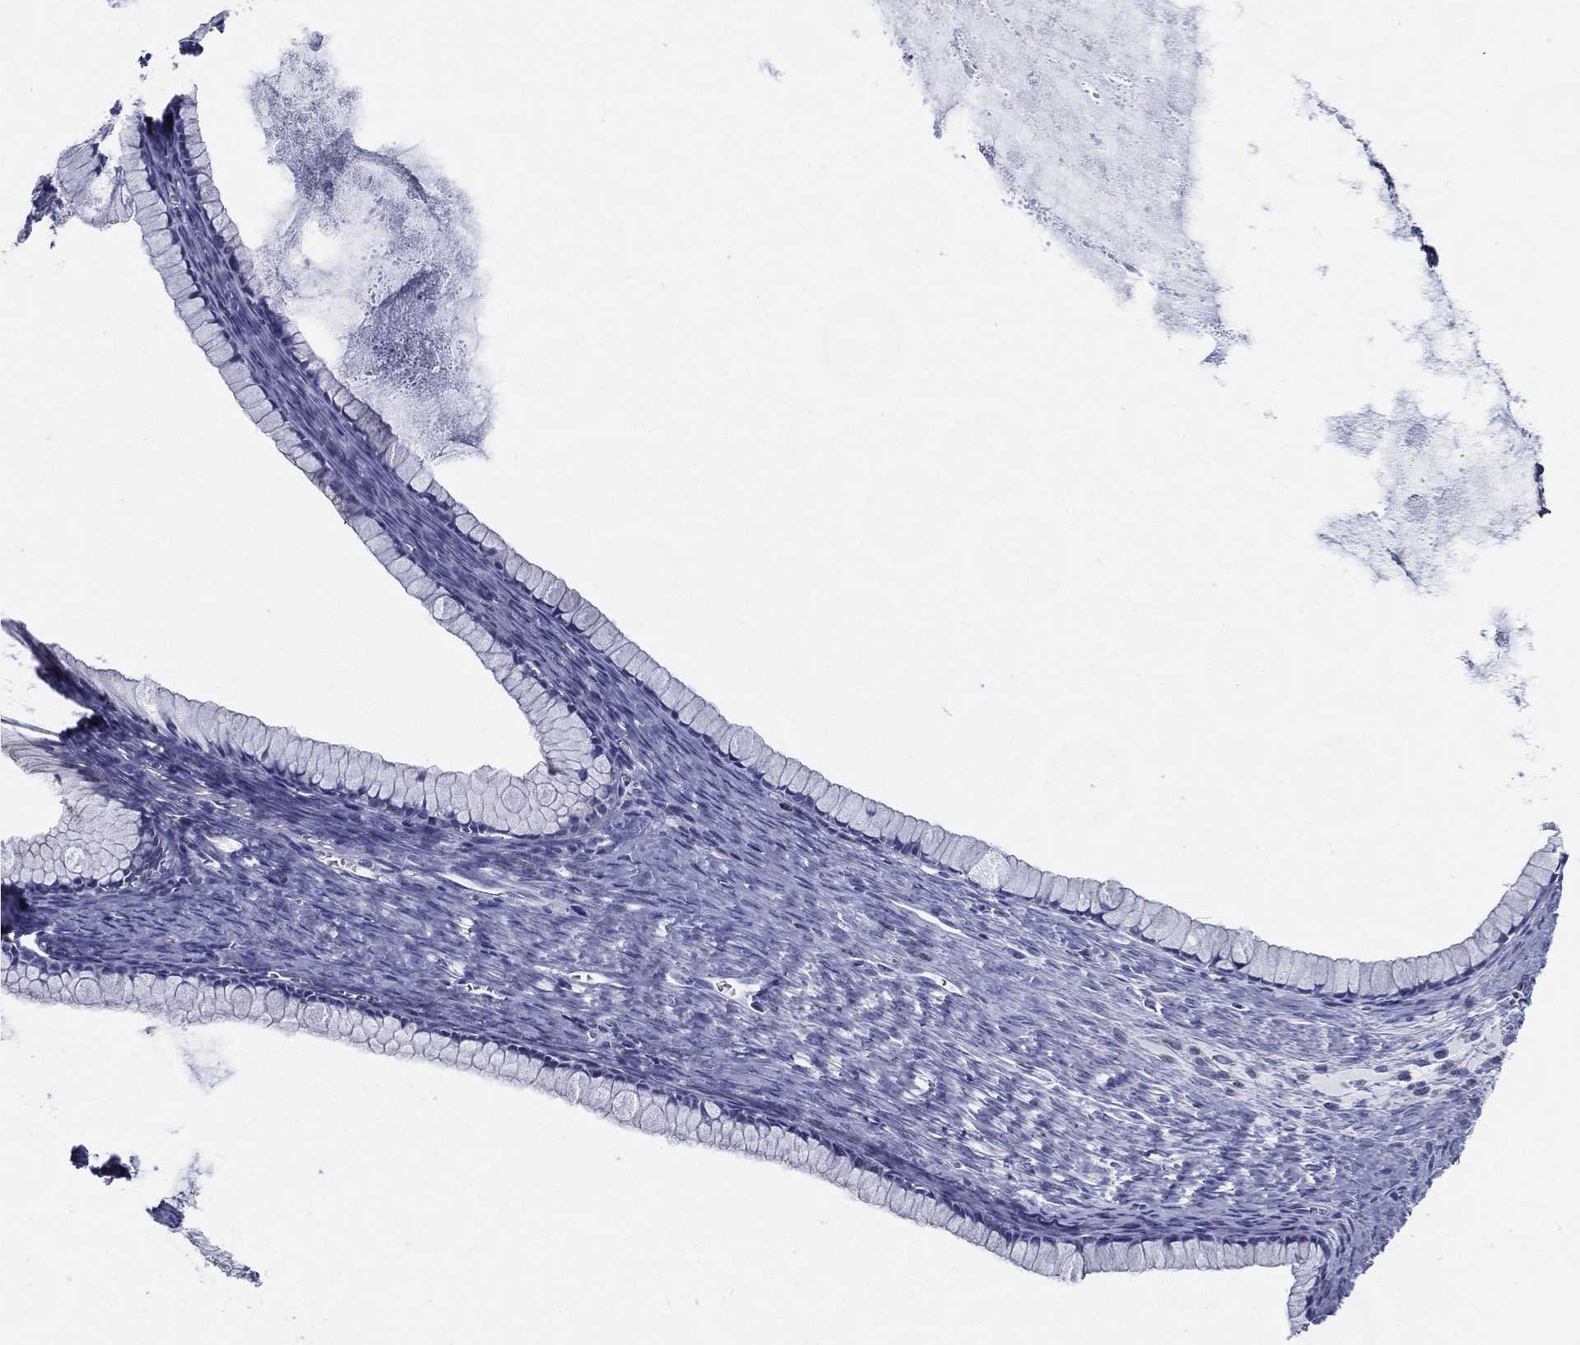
{"staining": {"intensity": "negative", "quantity": "none", "location": "none"}, "tissue": "ovarian cancer", "cell_type": "Tumor cells", "image_type": "cancer", "snomed": [{"axis": "morphology", "description": "Cystadenocarcinoma, mucinous, NOS"}, {"axis": "topography", "description": "Ovary"}], "caption": "Immunohistochemical staining of human mucinous cystadenocarcinoma (ovarian) demonstrates no significant staining in tumor cells. (DAB (3,3'-diaminobenzidine) immunohistochemistry (IHC), high magnification).", "gene": "SFXN1", "patient": {"sex": "female", "age": 41}}